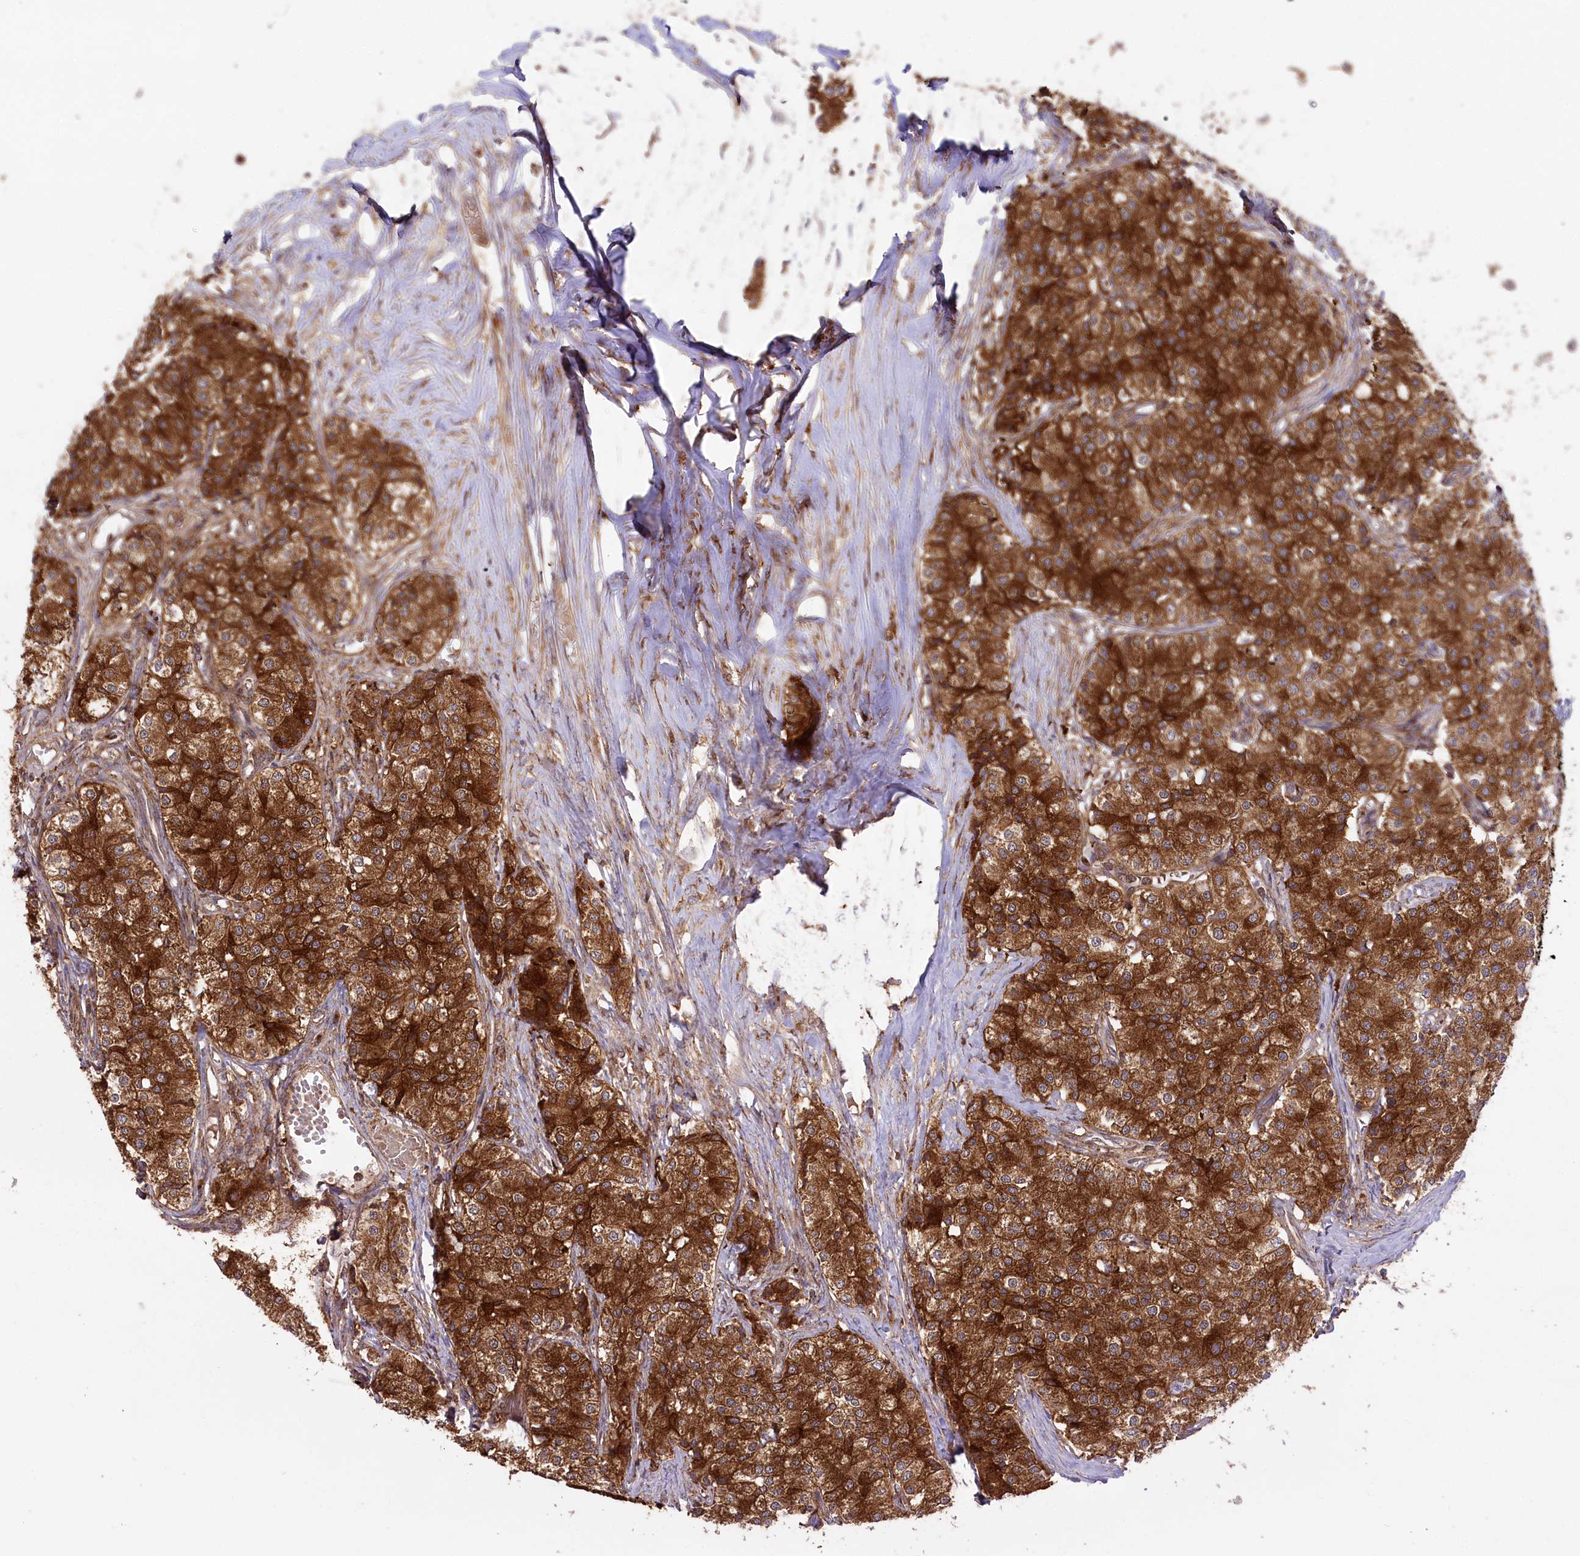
{"staining": {"intensity": "strong", "quantity": ">75%", "location": "cytoplasmic/membranous"}, "tissue": "carcinoid", "cell_type": "Tumor cells", "image_type": "cancer", "snomed": [{"axis": "morphology", "description": "Carcinoid, malignant, NOS"}, {"axis": "topography", "description": "Colon"}], "caption": "Immunohistochemical staining of carcinoid exhibits strong cytoplasmic/membranous protein expression in about >75% of tumor cells.", "gene": "CCDC91", "patient": {"sex": "female", "age": 52}}